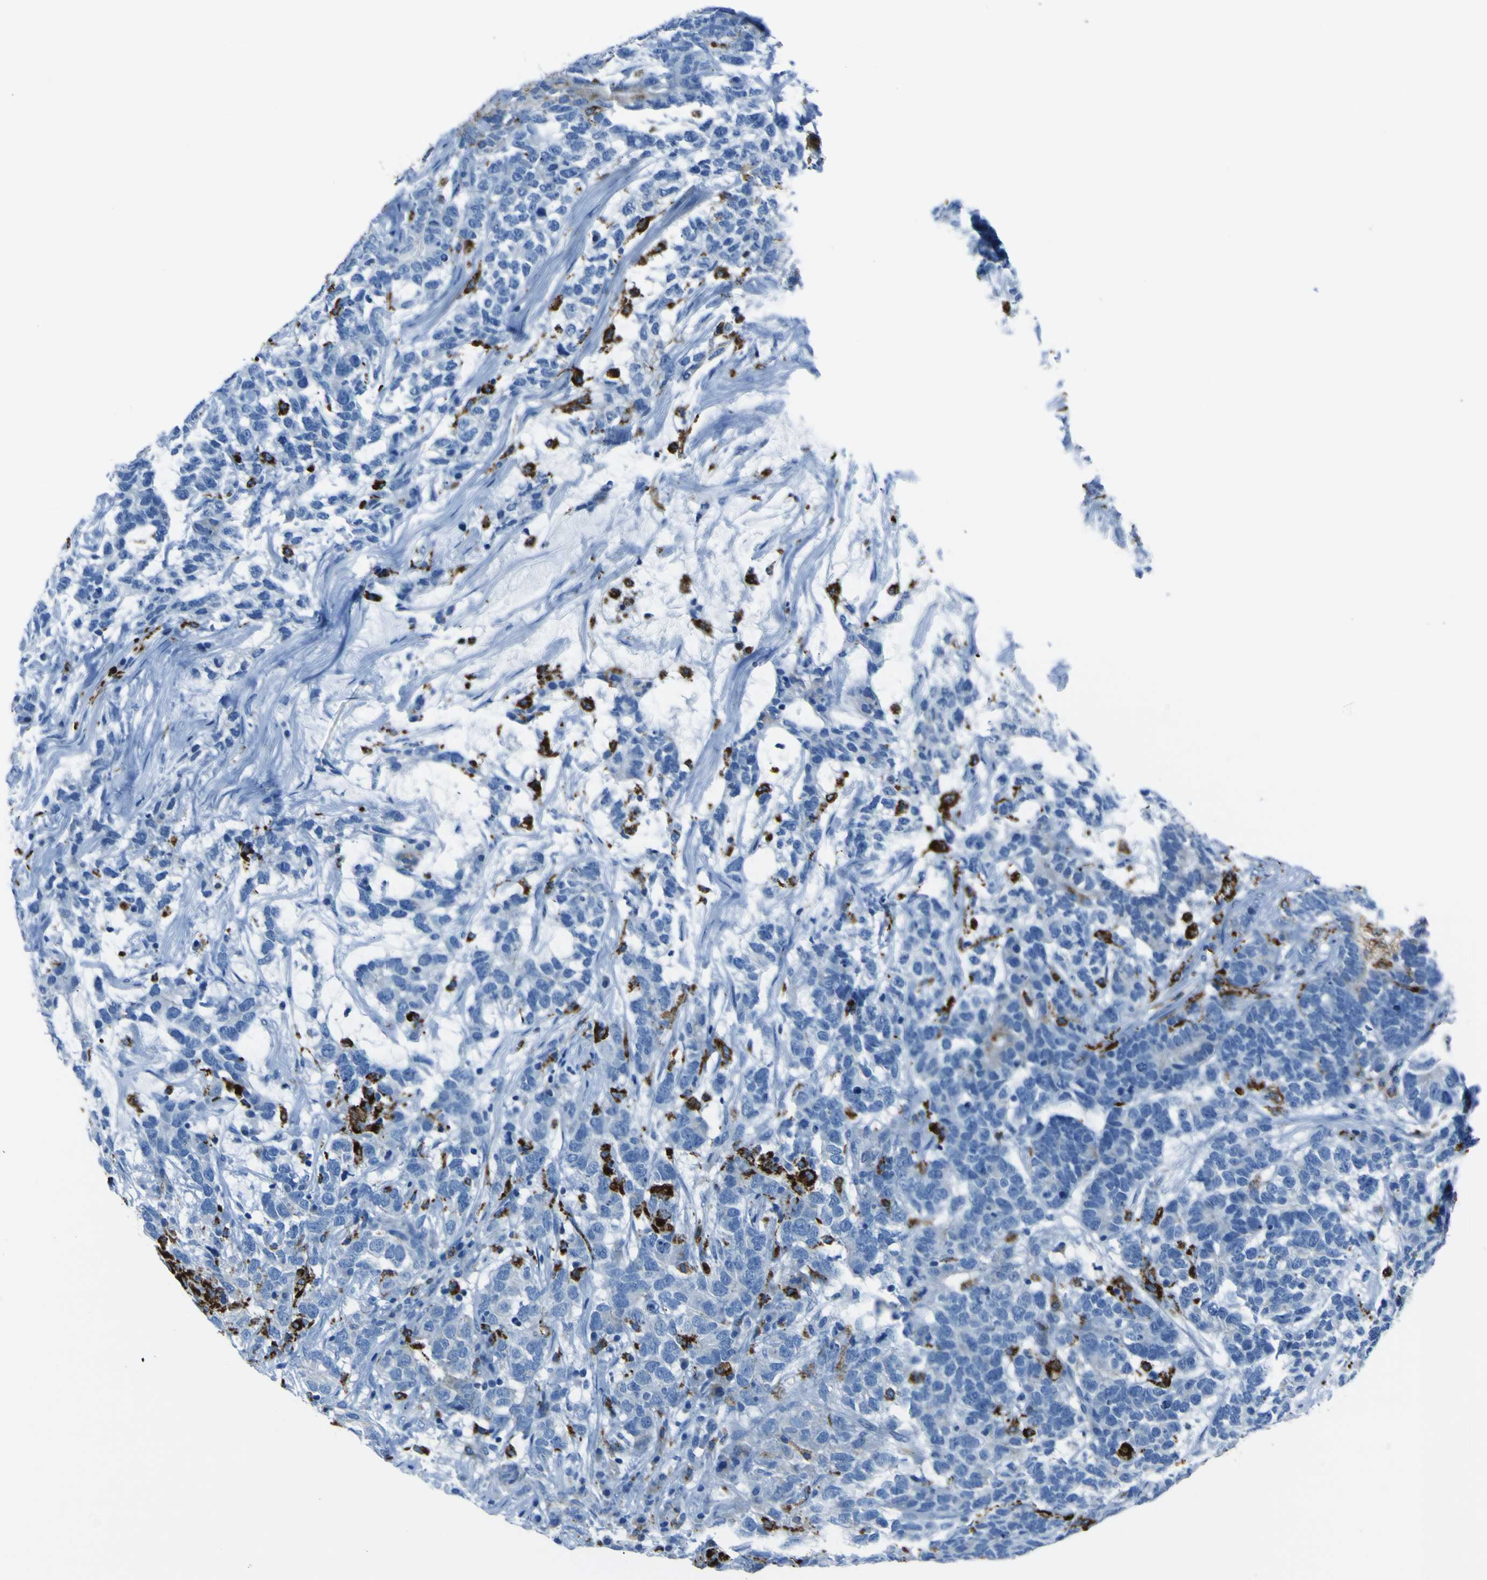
{"staining": {"intensity": "negative", "quantity": "none", "location": "none"}, "tissue": "testis cancer", "cell_type": "Tumor cells", "image_type": "cancer", "snomed": [{"axis": "morphology", "description": "Carcinoma, Embryonal, NOS"}, {"axis": "topography", "description": "Testis"}], "caption": "Protein analysis of testis embryonal carcinoma reveals no significant staining in tumor cells. (DAB IHC visualized using brightfield microscopy, high magnification).", "gene": "ACSL1", "patient": {"sex": "male", "age": 26}}